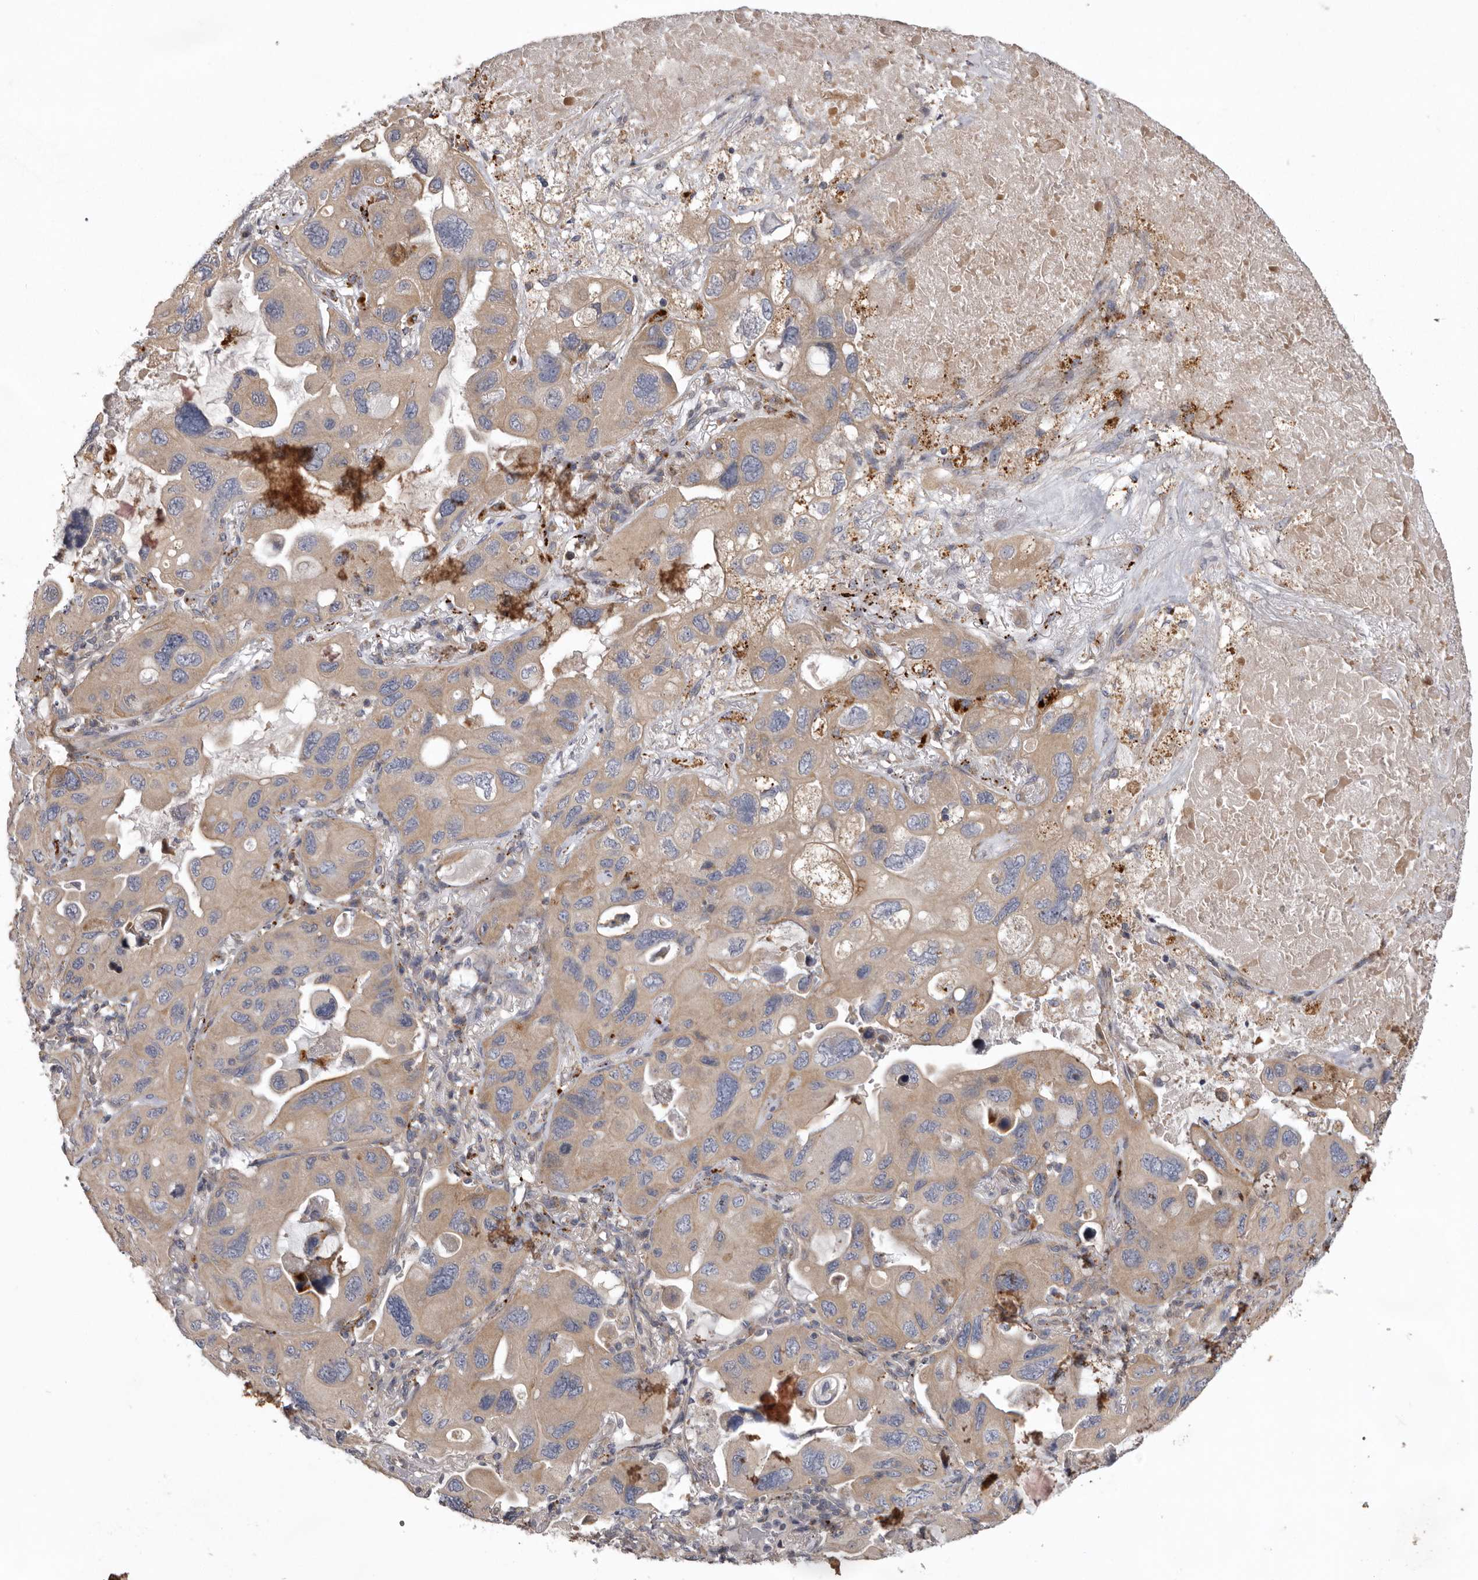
{"staining": {"intensity": "weak", "quantity": ">75%", "location": "cytoplasmic/membranous"}, "tissue": "lung cancer", "cell_type": "Tumor cells", "image_type": "cancer", "snomed": [{"axis": "morphology", "description": "Squamous cell carcinoma, NOS"}, {"axis": "topography", "description": "Lung"}], "caption": "Brown immunohistochemical staining in human lung squamous cell carcinoma exhibits weak cytoplasmic/membranous positivity in about >75% of tumor cells.", "gene": "WDR47", "patient": {"sex": "female", "age": 73}}